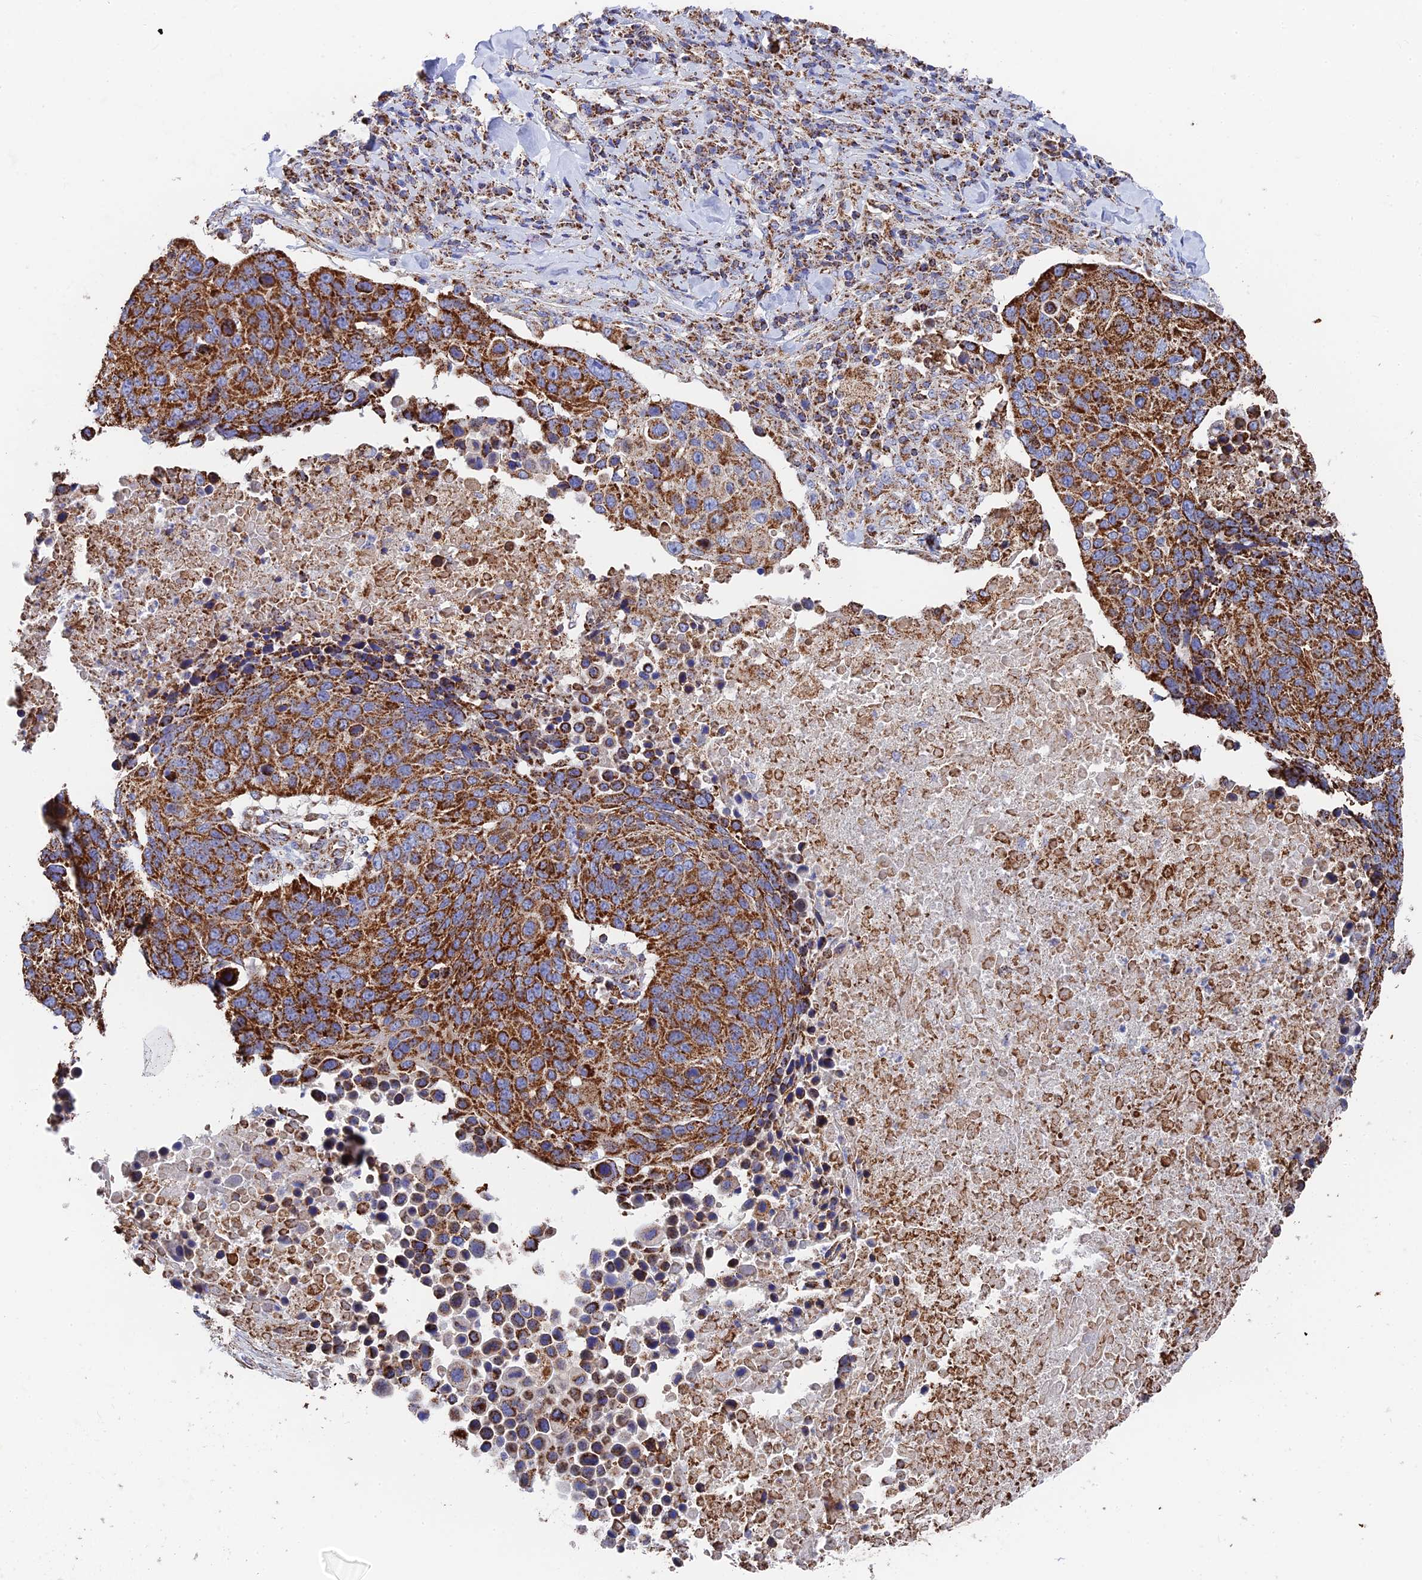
{"staining": {"intensity": "strong", "quantity": ">75%", "location": "cytoplasmic/membranous"}, "tissue": "lung cancer", "cell_type": "Tumor cells", "image_type": "cancer", "snomed": [{"axis": "morphology", "description": "Normal tissue, NOS"}, {"axis": "morphology", "description": "Squamous cell carcinoma, NOS"}, {"axis": "topography", "description": "Lymph node"}, {"axis": "topography", "description": "Lung"}], "caption": "Protein staining demonstrates strong cytoplasmic/membranous staining in approximately >75% of tumor cells in lung cancer (squamous cell carcinoma).", "gene": "HAUS8", "patient": {"sex": "male", "age": 66}}